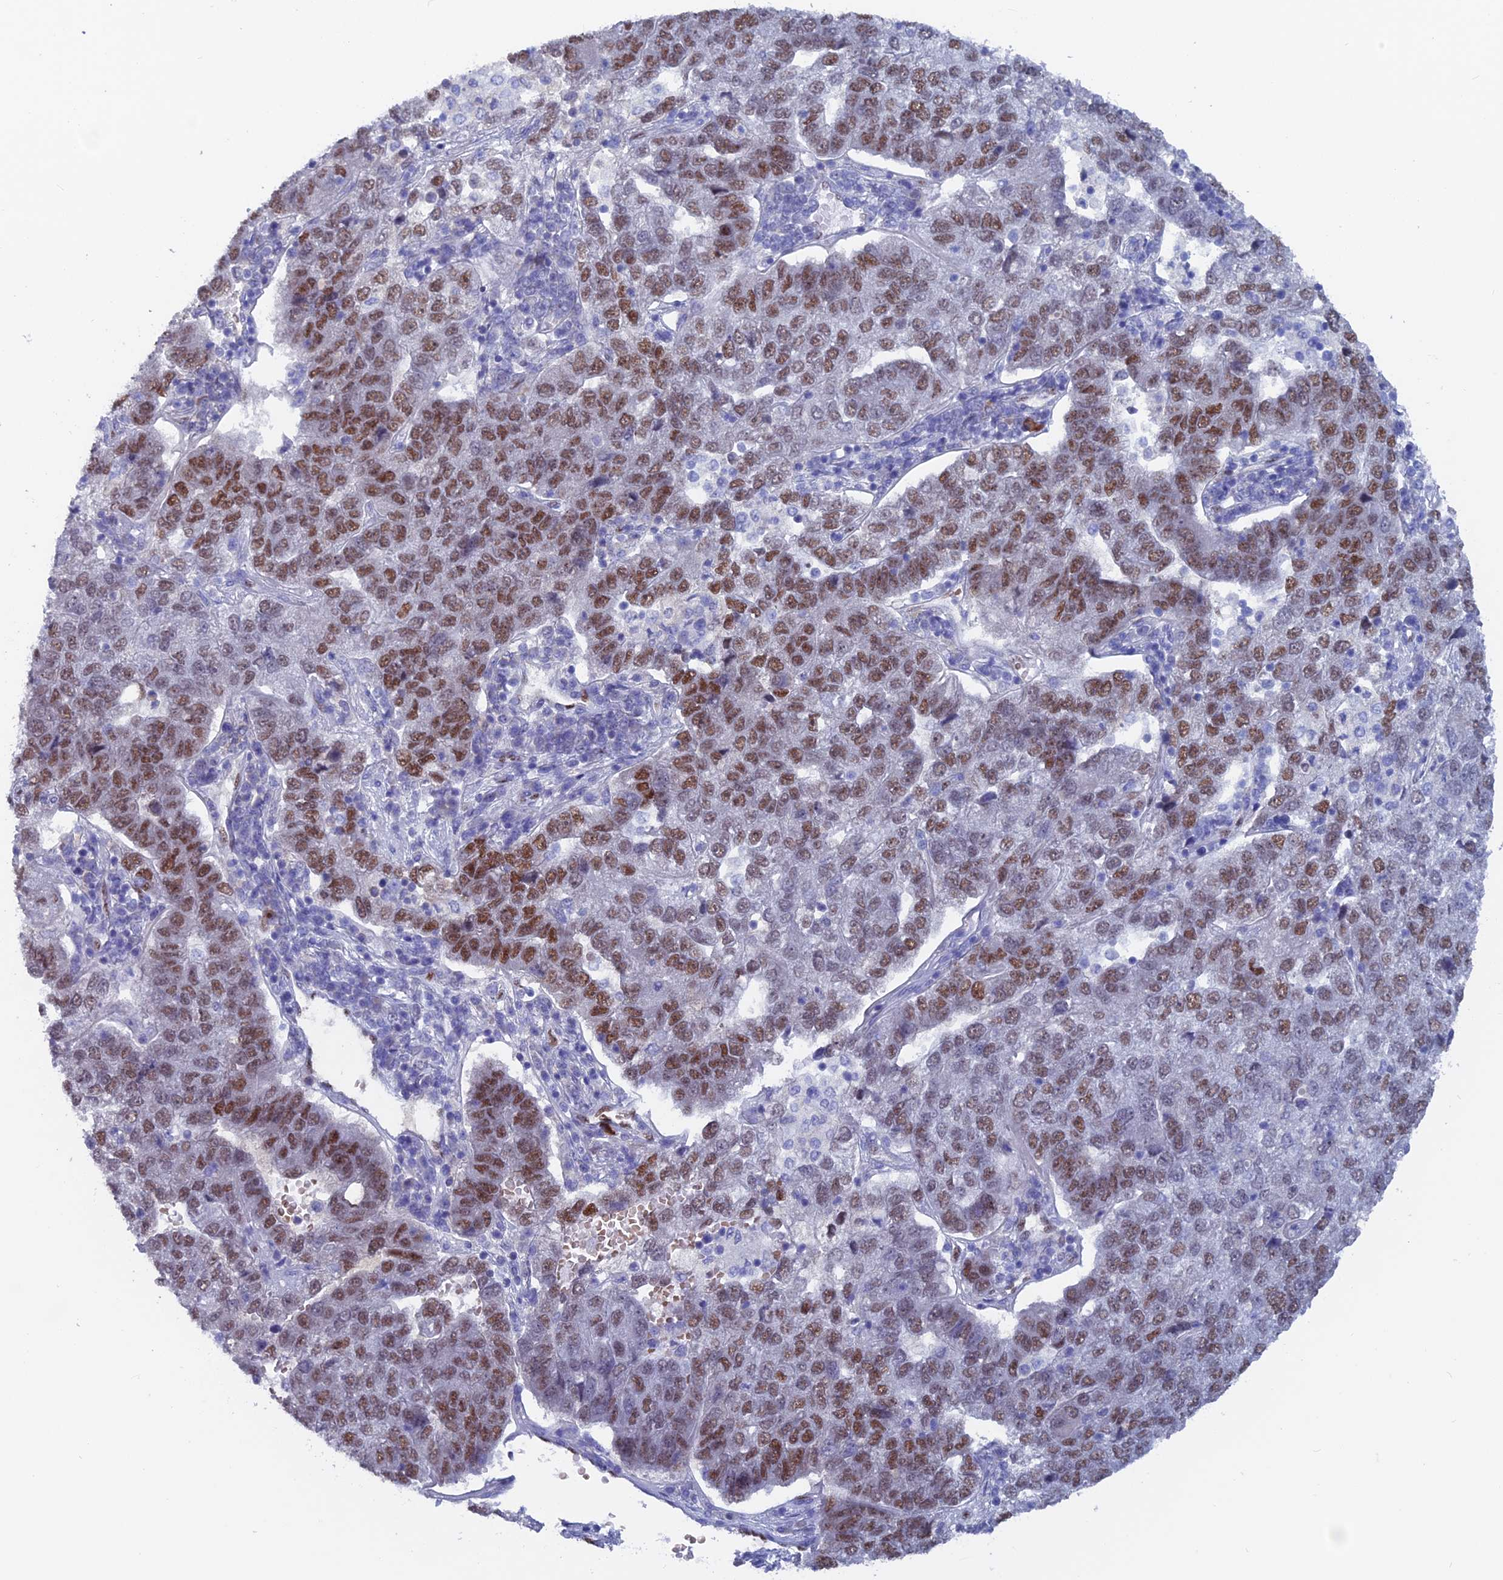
{"staining": {"intensity": "strong", "quantity": ">75%", "location": "nuclear"}, "tissue": "pancreatic cancer", "cell_type": "Tumor cells", "image_type": "cancer", "snomed": [{"axis": "morphology", "description": "Adenocarcinoma, NOS"}, {"axis": "topography", "description": "Pancreas"}], "caption": "Strong nuclear positivity is present in about >75% of tumor cells in pancreatic cancer (adenocarcinoma).", "gene": "NOL4L", "patient": {"sex": "female", "age": 61}}